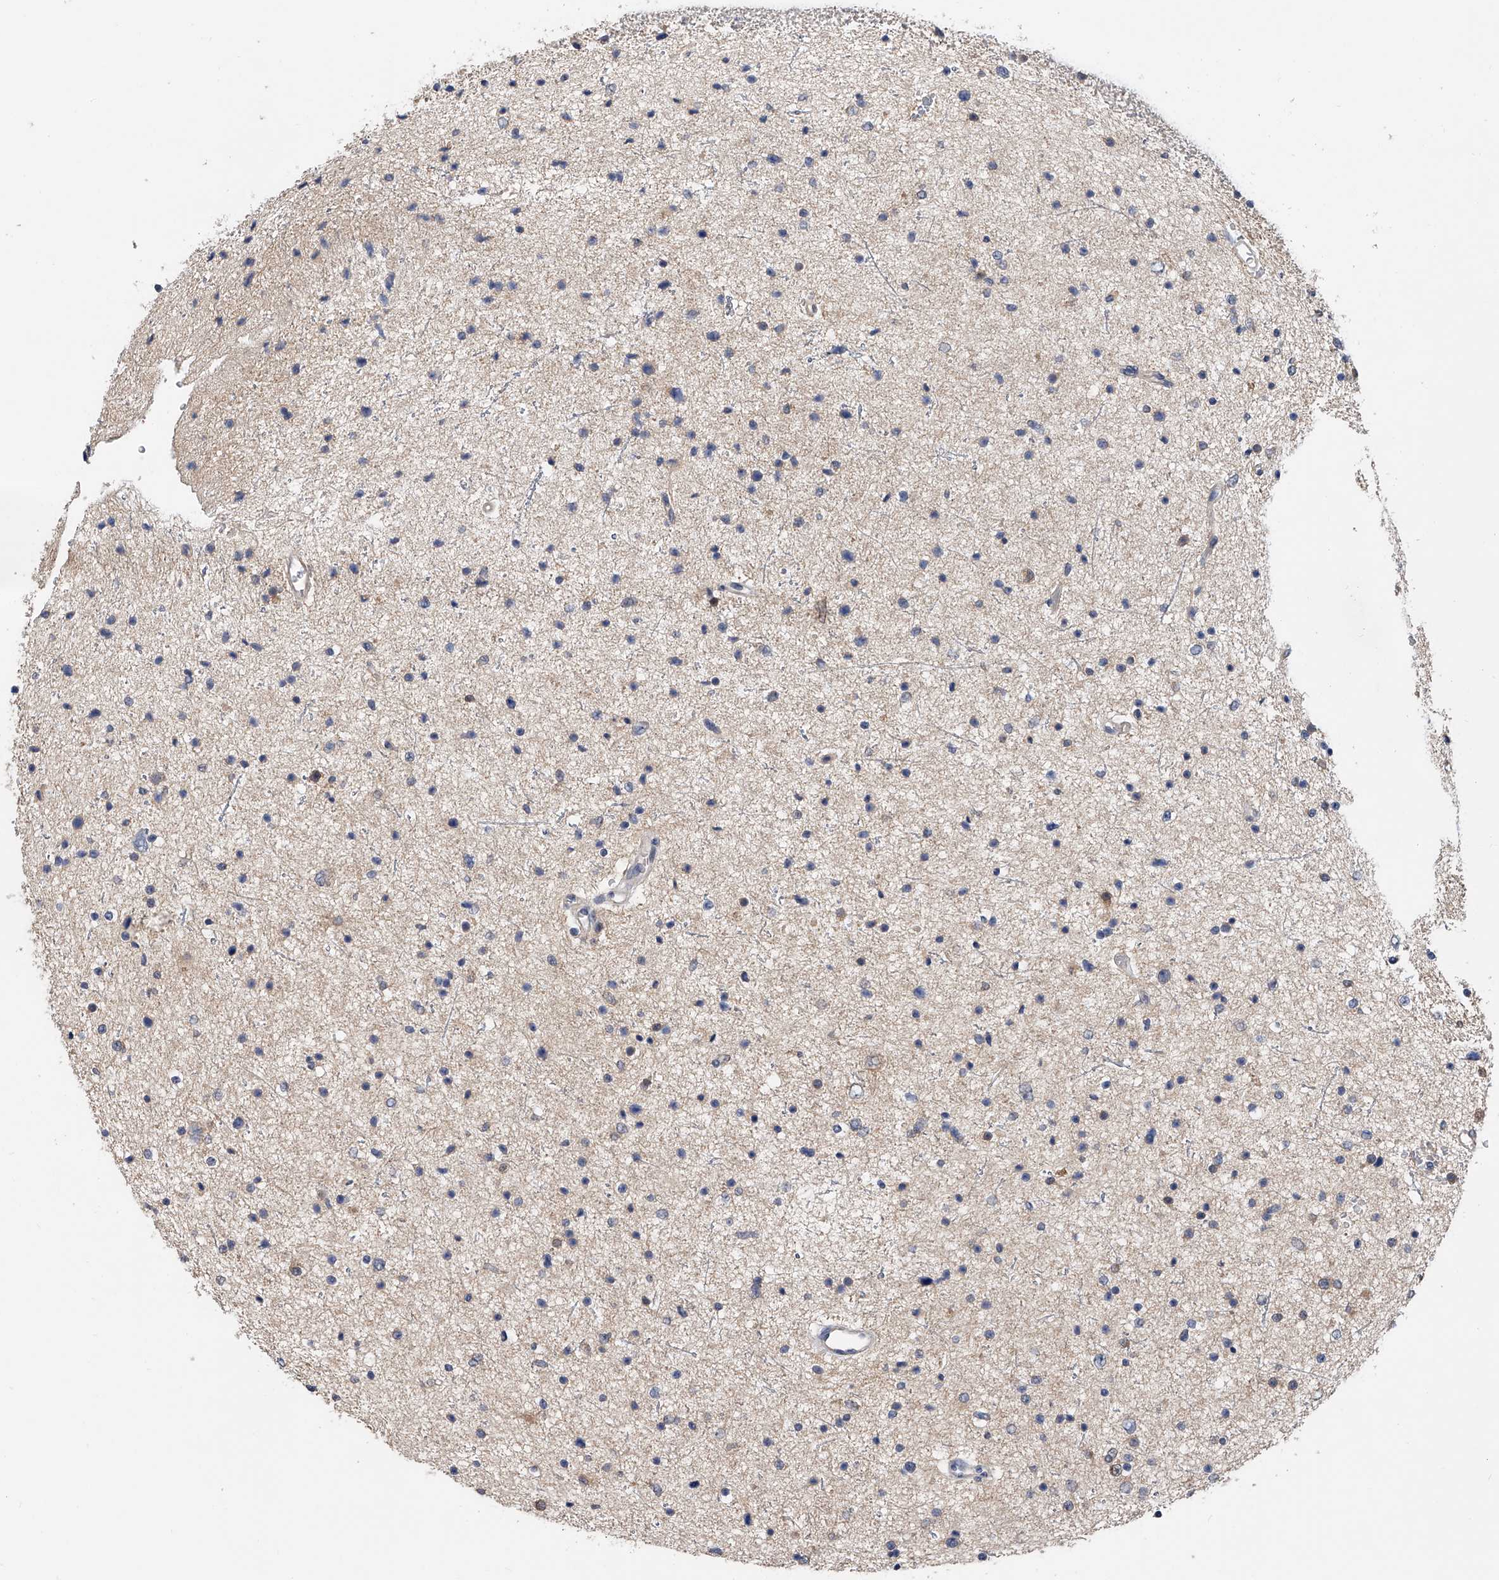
{"staining": {"intensity": "weak", "quantity": "<25%", "location": "cytoplasmic/membranous"}, "tissue": "glioma", "cell_type": "Tumor cells", "image_type": "cancer", "snomed": [{"axis": "morphology", "description": "Glioma, malignant, Low grade"}, {"axis": "topography", "description": "Brain"}], "caption": "Photomicrograph shows no significant protein positivity in tumor cells of glioma. (DAB immunohistochemistry visualized using brightfield microscopy, high magnification).", "gene": "PGM3", "patient": {"sex": "female", "age": 37}}